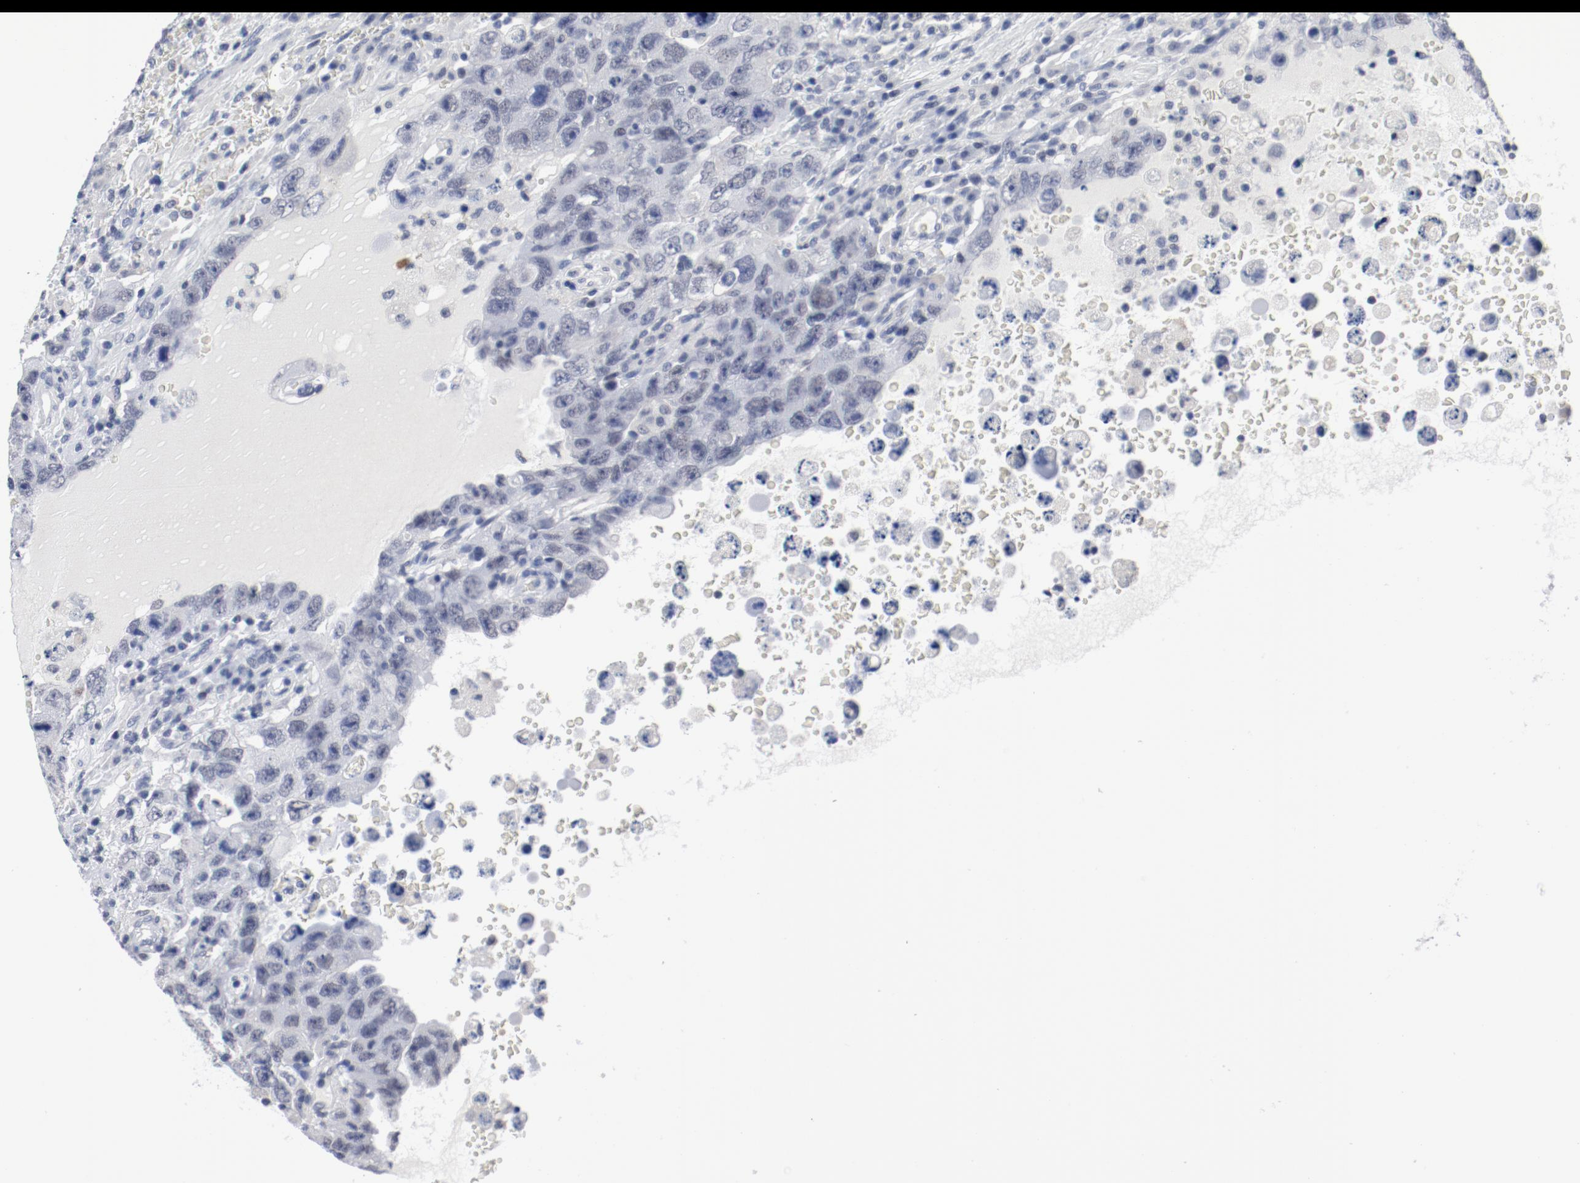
{"staining": {"intensity": "negative", "quantity": "none", "location": "none"}, "tissue": "testis cancer", "cell_type": "Tumor cells", "image_type": "cancer", "snomed": [{"axis": "morphology", "description": "Carcinoma, Embryonal, NOS"}, {"axis": "topography", "description": "Testis"}], "caption": "Immunohistochemical staining of human testis cancer (embryonal carcinoma) reveals no significant staining in tumor cells.", "gene": "ANKLE2", "patient": {"sex": "male", "age": 26}}